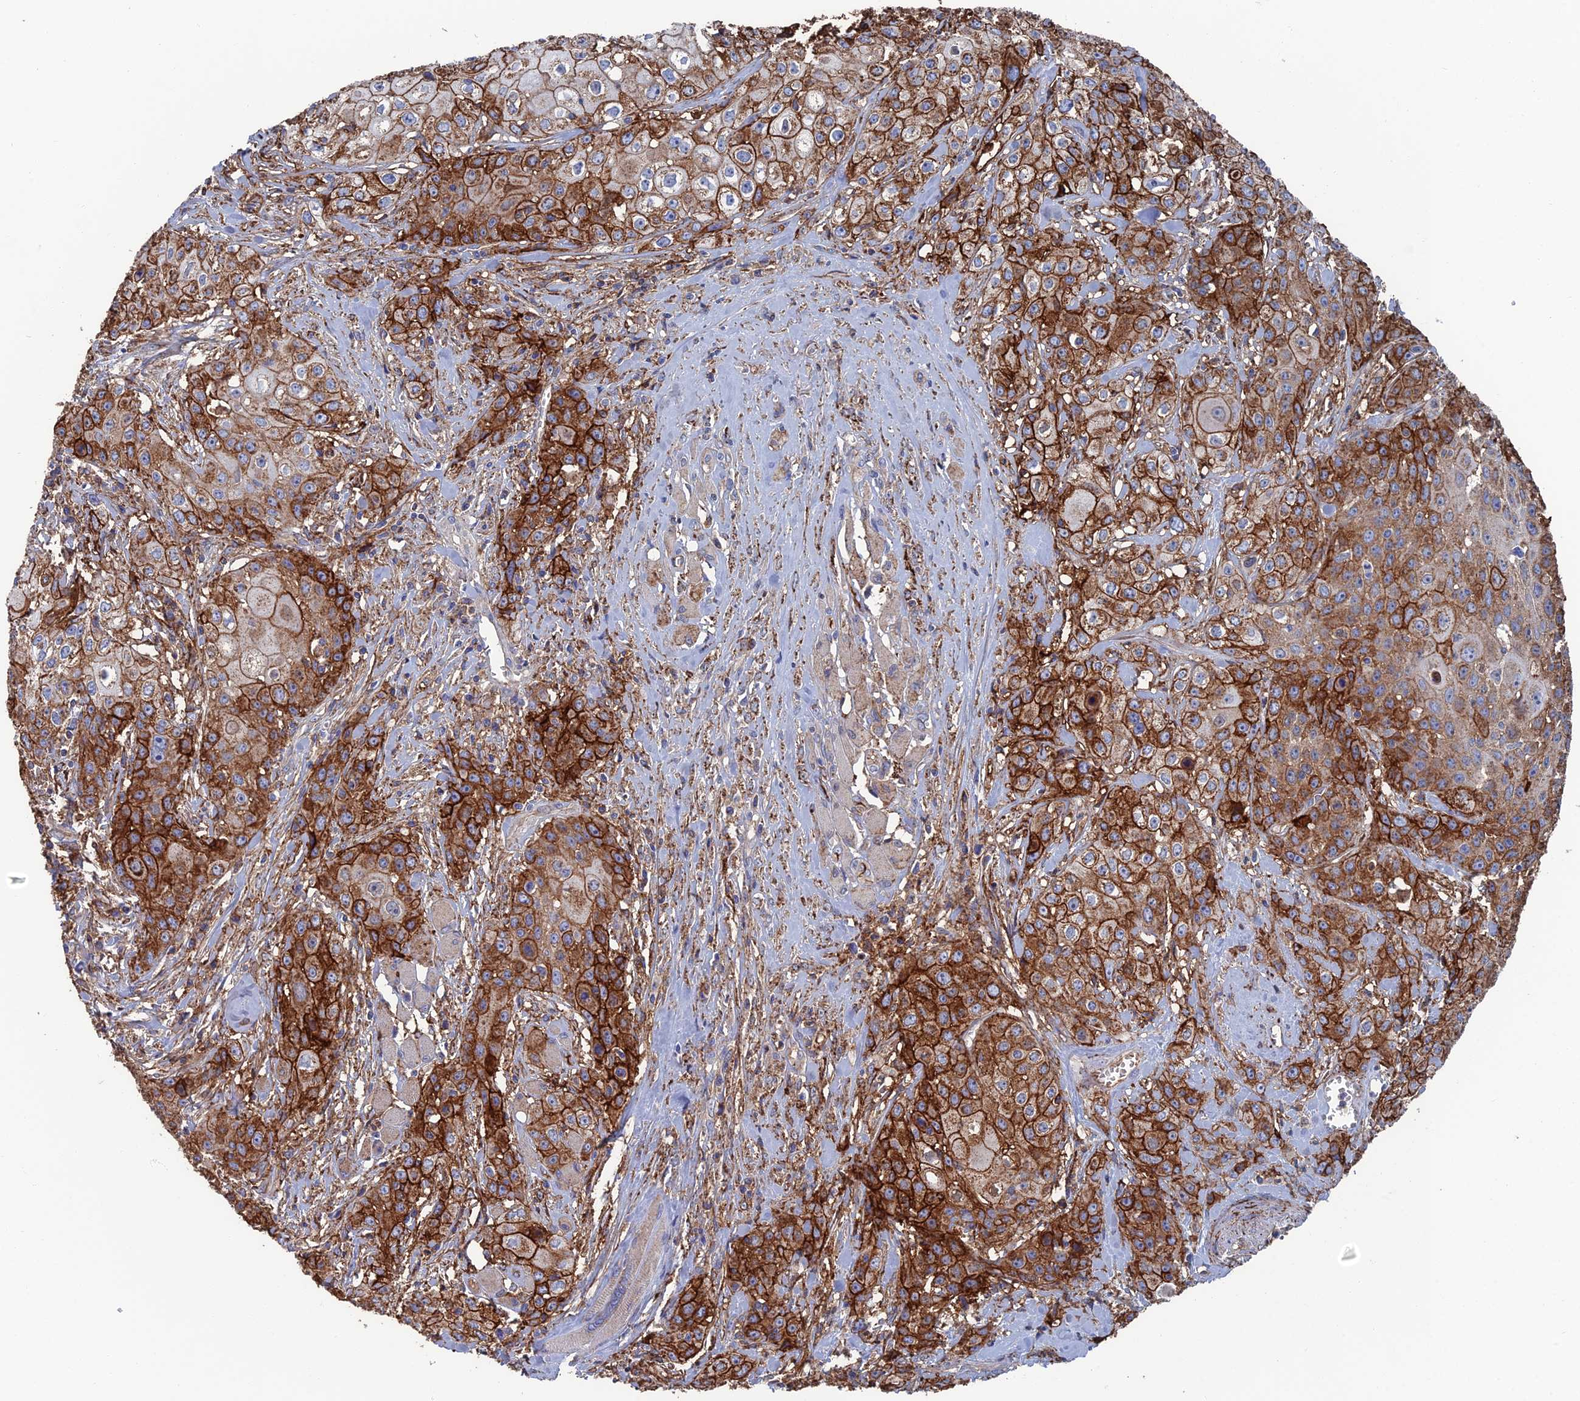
{"staining": {"intensity": "strong", "quantity": ">75%", "location": "cytoplasmic/membranous"}, "tissue": "head and neck cancer", "cell_type": "Tumor cells", "image_type": "cancer", "snomed": [{"axis": "morphology", "description": "Squamous cell carcinoma, NOS"}, {"axis": "topography", "description": "Oral tissue"}, {"axis": "topography", "description": "Head-Neck"}], "caption": "Protein analysis of head and neck squamous cell carcinoma tissue demonstrates strong cytoplasmic/membranous staining in approximately >75% of tumor cells.", "gene": "SNX11", "patient": {"sex": "female", "age": 82}}